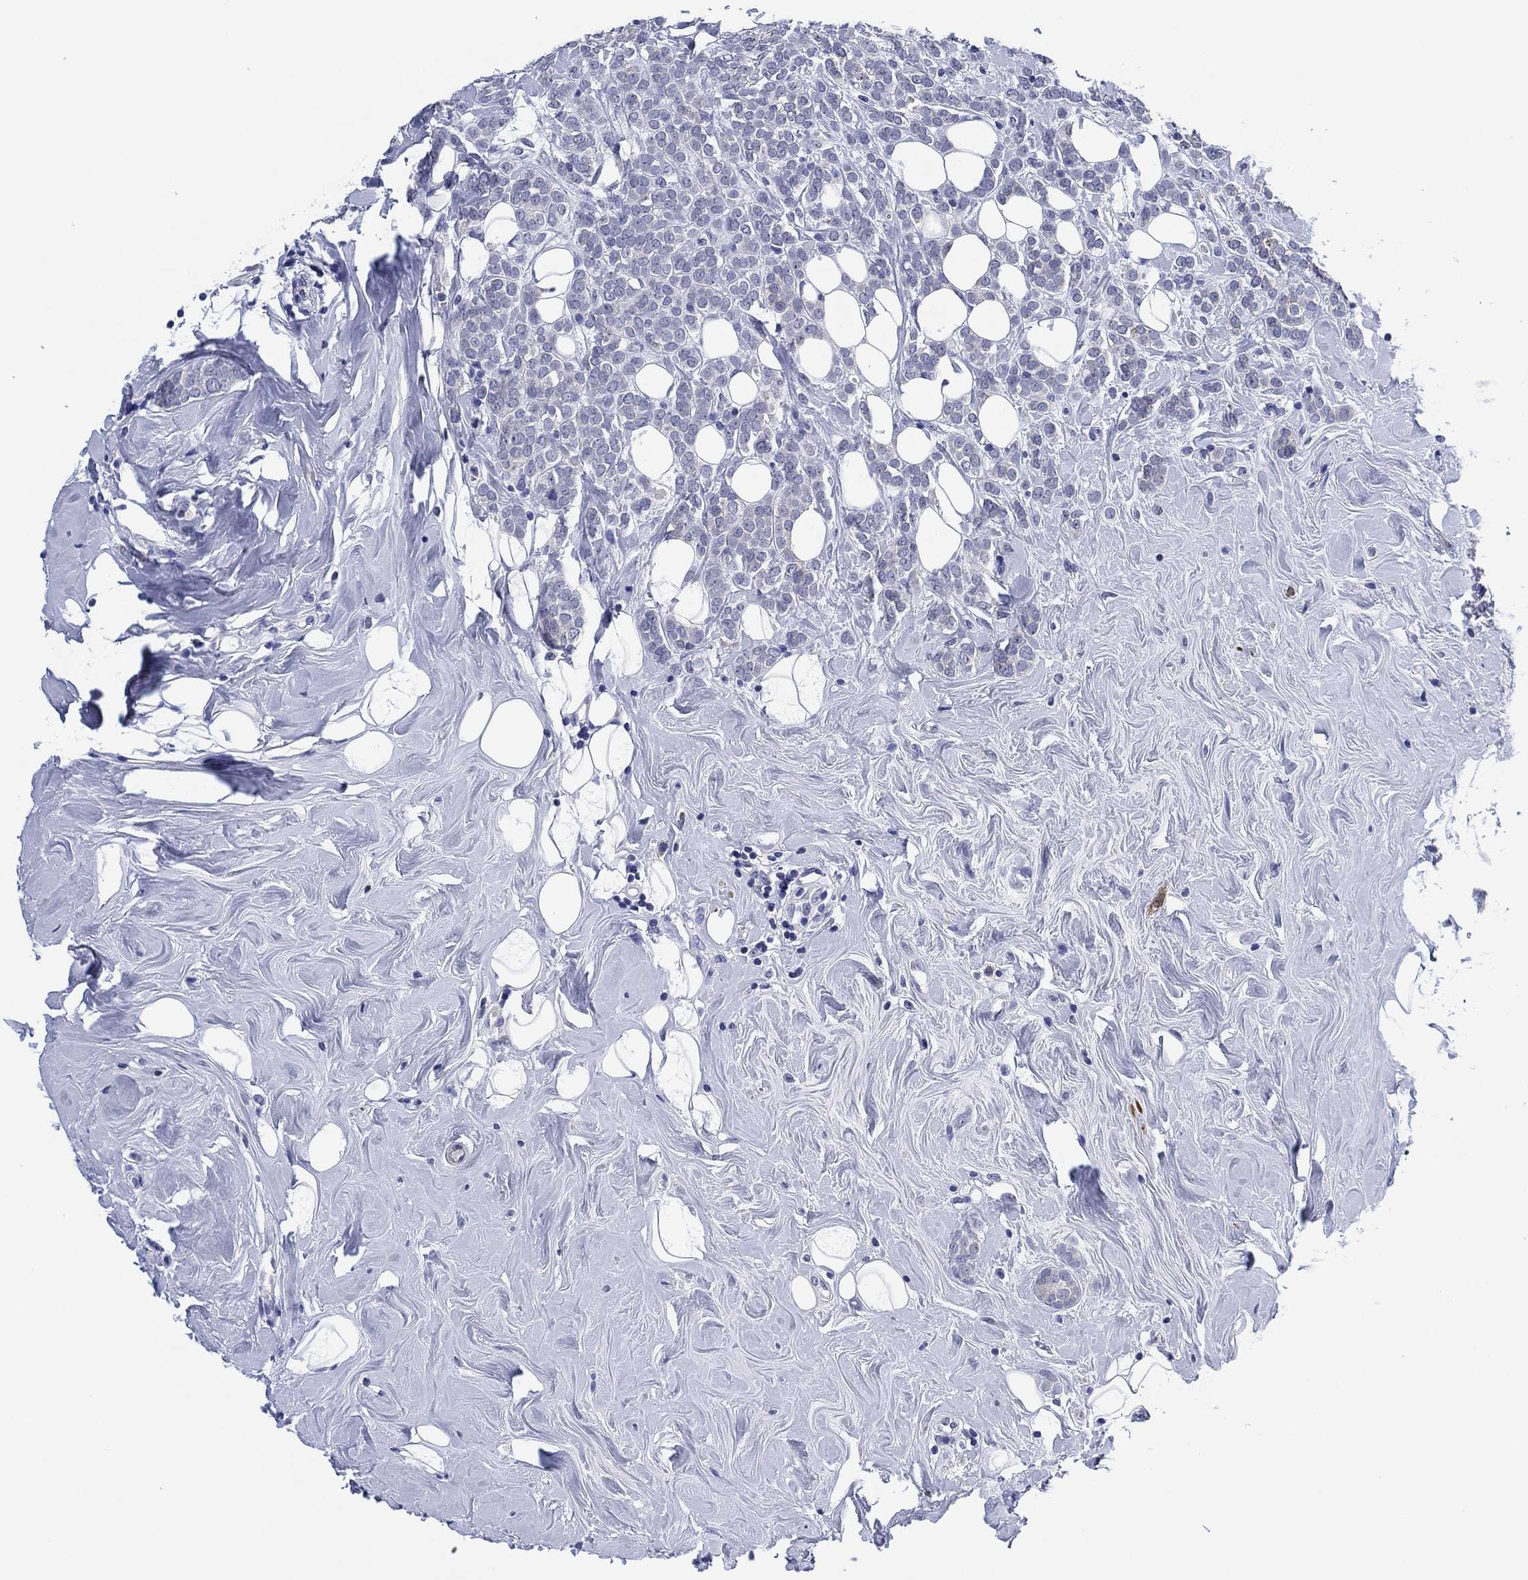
{"staining": {"intensity": "negative", "quantity": "none", "location": "none"}, "tissue": "breast cancer", "cell_type": "Tumor cells", "image_type": "cancer", "snomed": [{"axis": "morphology", "description": "Lobular carcinoma"}, {"axis": "topography", "description": "Breast"}], "caption": "IHC of breast lobular carcinoma displays no expression in tumor cells.", "gene": "CLIP3", "patient": {"sex": "female", "age": 49}}